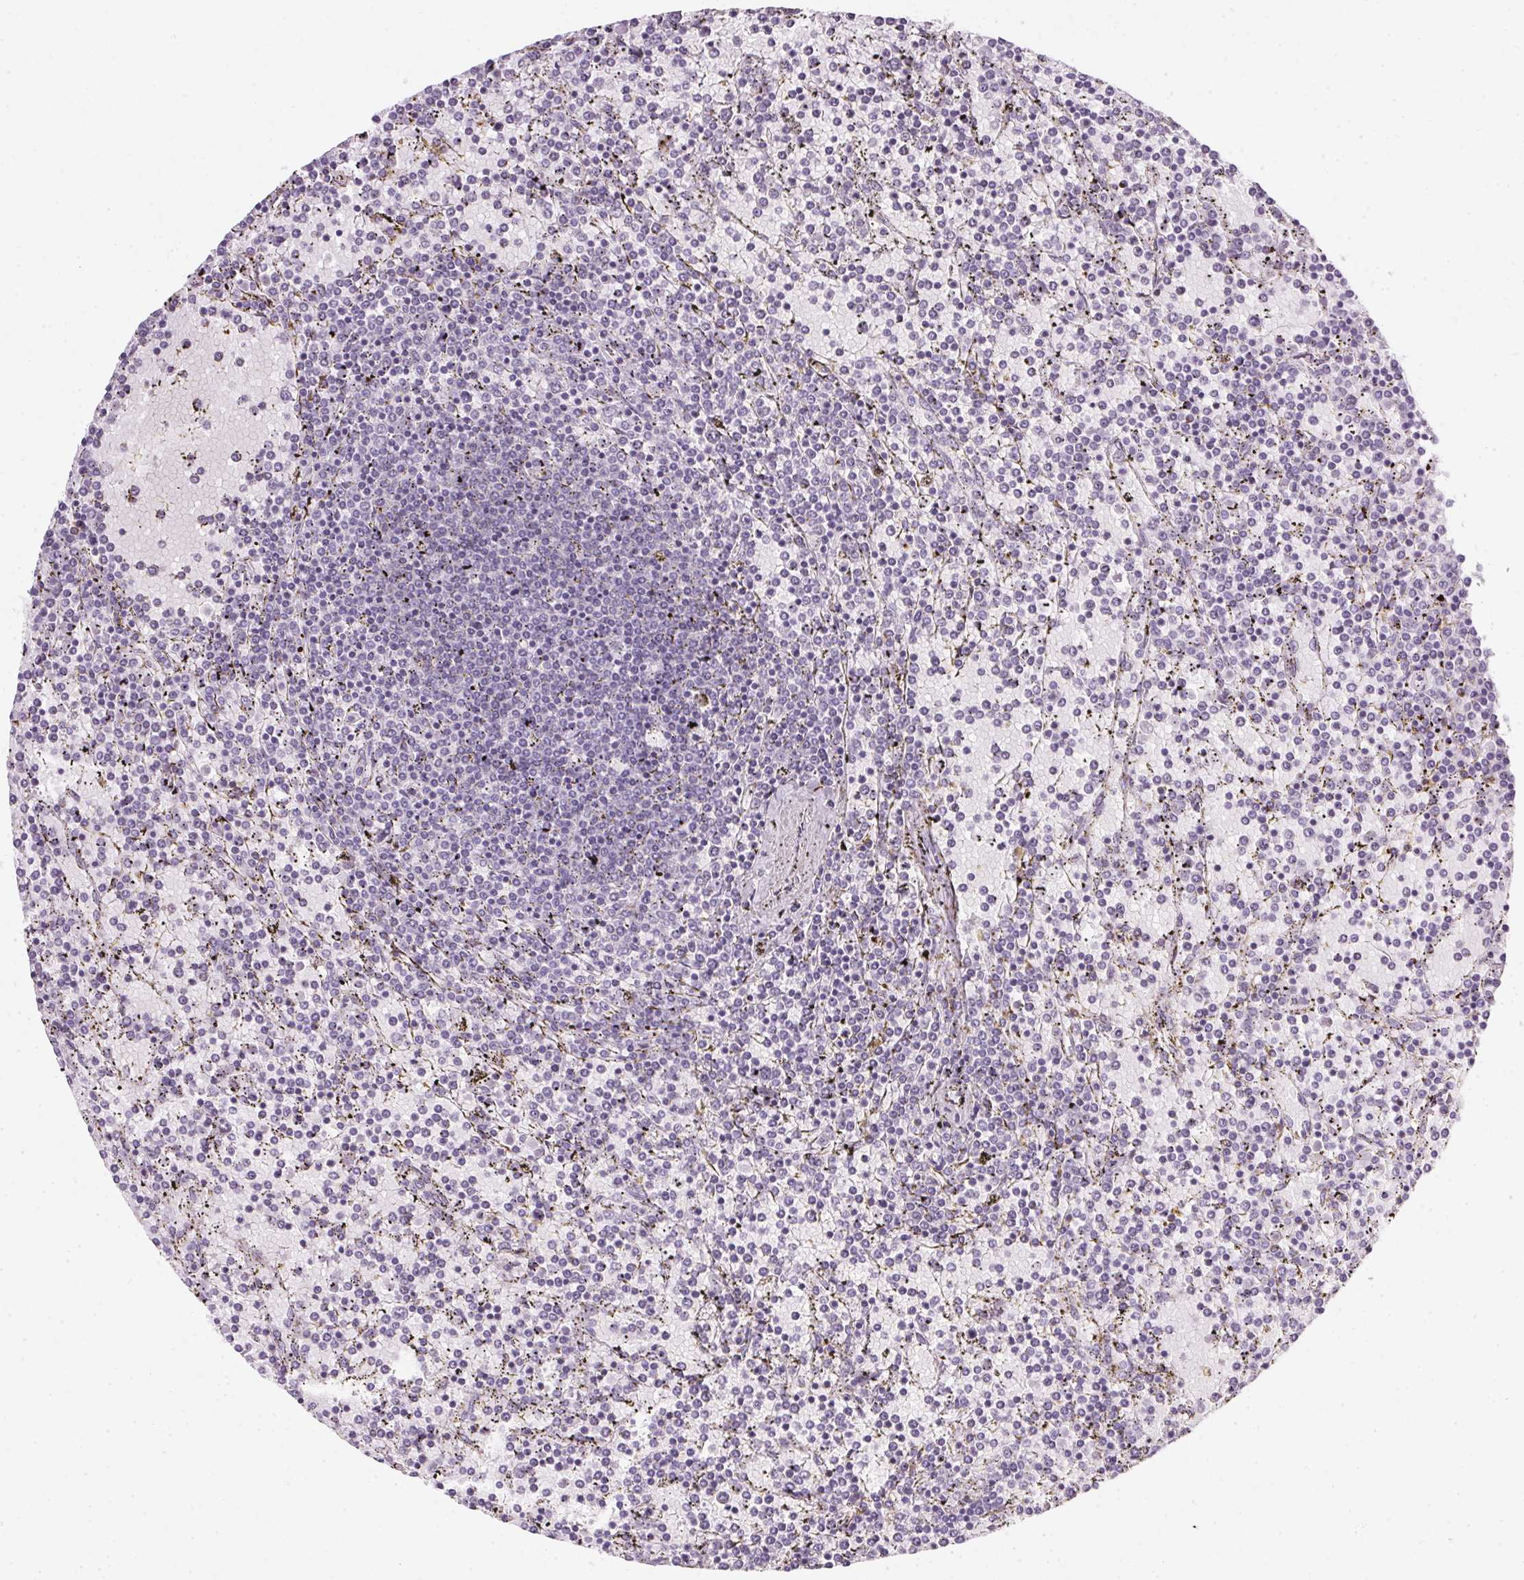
{"staining": {"intensity": "negative", "quantity": "none", "location": "none"}, "tissue": "lymphoma", "cell_type": "Tumor cells", "image_type": "cancer", "snomed": [{"axis": "morphology", "description": "Malignant lymphoma, non-Hodgkin's type, Low grade"}, {"axis": "topography", "description": "Spleen"}], "caption": "IHC photomicrograph of human lymphoma stained for a protein (brown), which reveals no expression in tumor cells. (DAB (3,3'-diaminobenzidine) immunohistochemistry (IHC) with hematoxylin counter stain).", "gene": "TMEM72", "patient": {"sex": "female", "age": 77}}